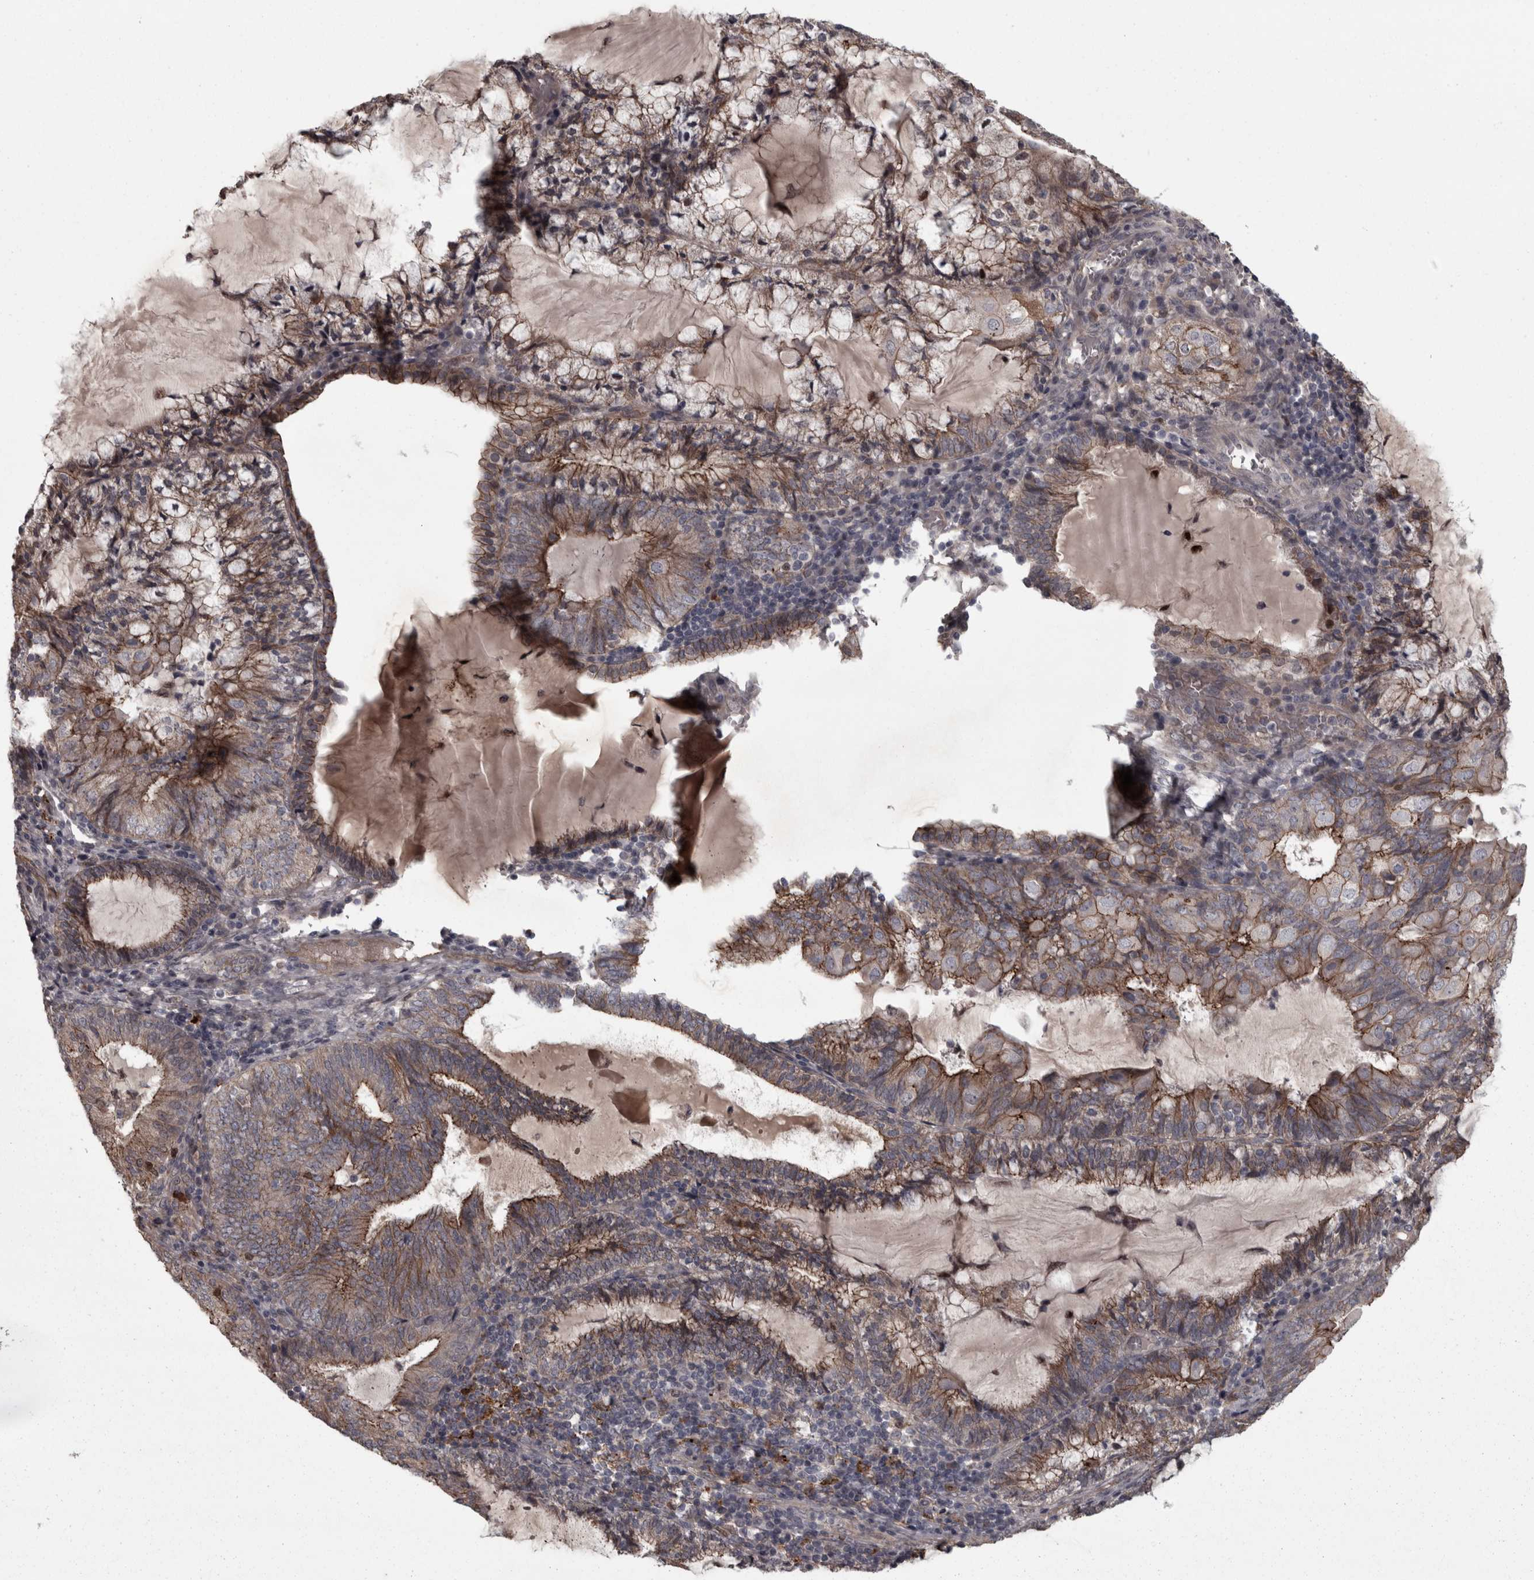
{"staining": {"intensity": "weak", "quantity": ">75%", "location": "cytoplasmic/membranous"}, "tissue": "endometrial cancer", "cell_type": "Tumor cells", "image_type": "cancer", "snomed": [{"axis": "morphology", "description": "Adenocarcinoma, NOS"}, {"axis": "topography", "description": "Endometrium"}], "caption": "DAB immunohistochemical staining of endometrial cancer (adenocarcinoma) displays weak cytoplasmic/membranous protein positivity in approximately >75% of tumor cells. The staining was performed using DAB, with brown indicating positive protein expression. Nuclei are stained blue with hematoxylin.", "gene": "PCDH17", "patient": {"sex": "female", "age": 81}}